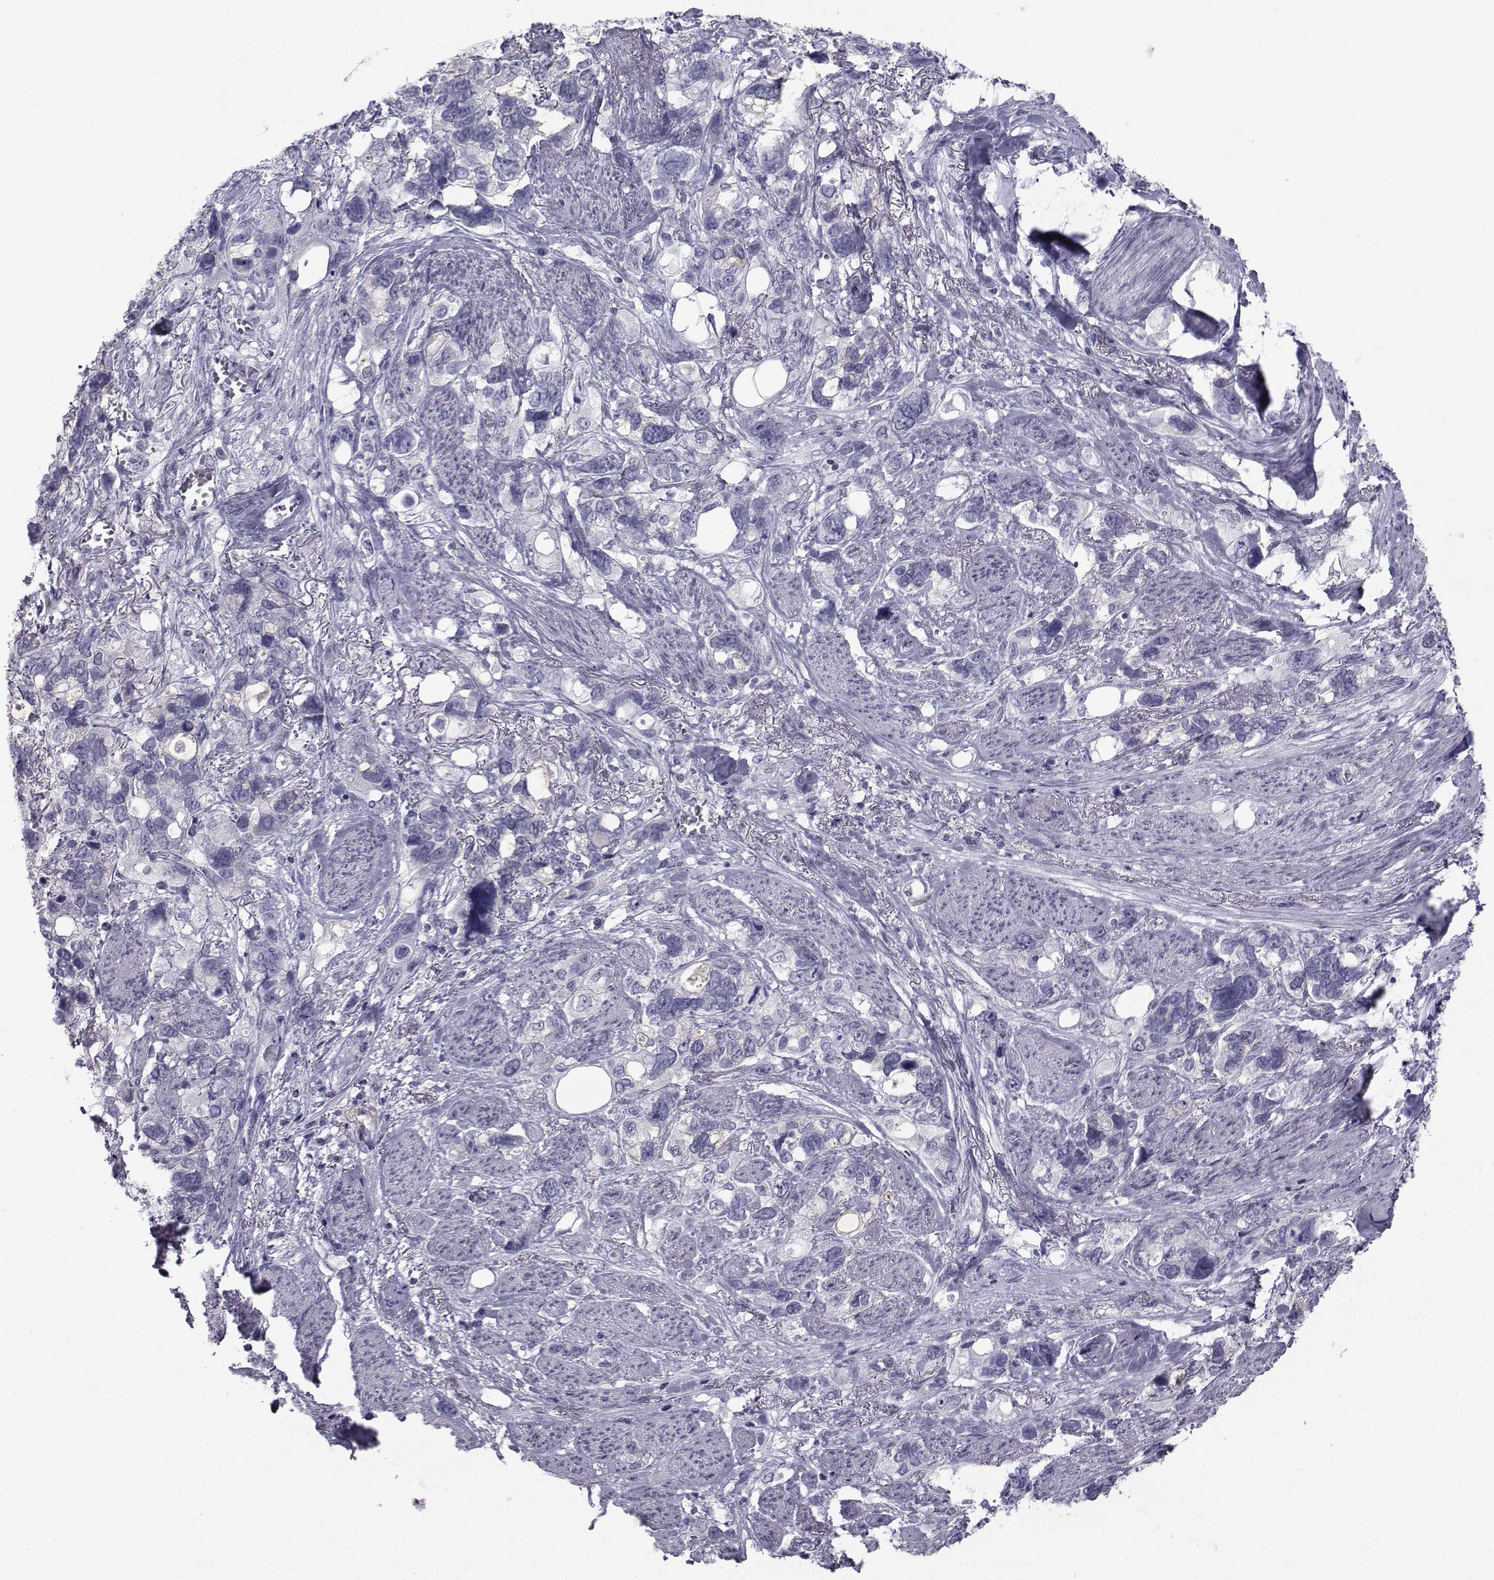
{"staining": {"intensity": "negative", "quantity": "none", "location": "none"}, "tissue": "stomach cancer", "cell_type": "Tumor cells", "image_type": "cancer", "snomed": [{"axis": "morphology", "description": "Adenocarcinoma, NOS"}, {"axis": "topography", "description": "Stomach, upper"}], "caption": "A micrograph of human stomach adenocarcinoma is negative for staining in tumor cells.", "gene": "FDXR", "patient": {"sex": "female", "age": 81}}